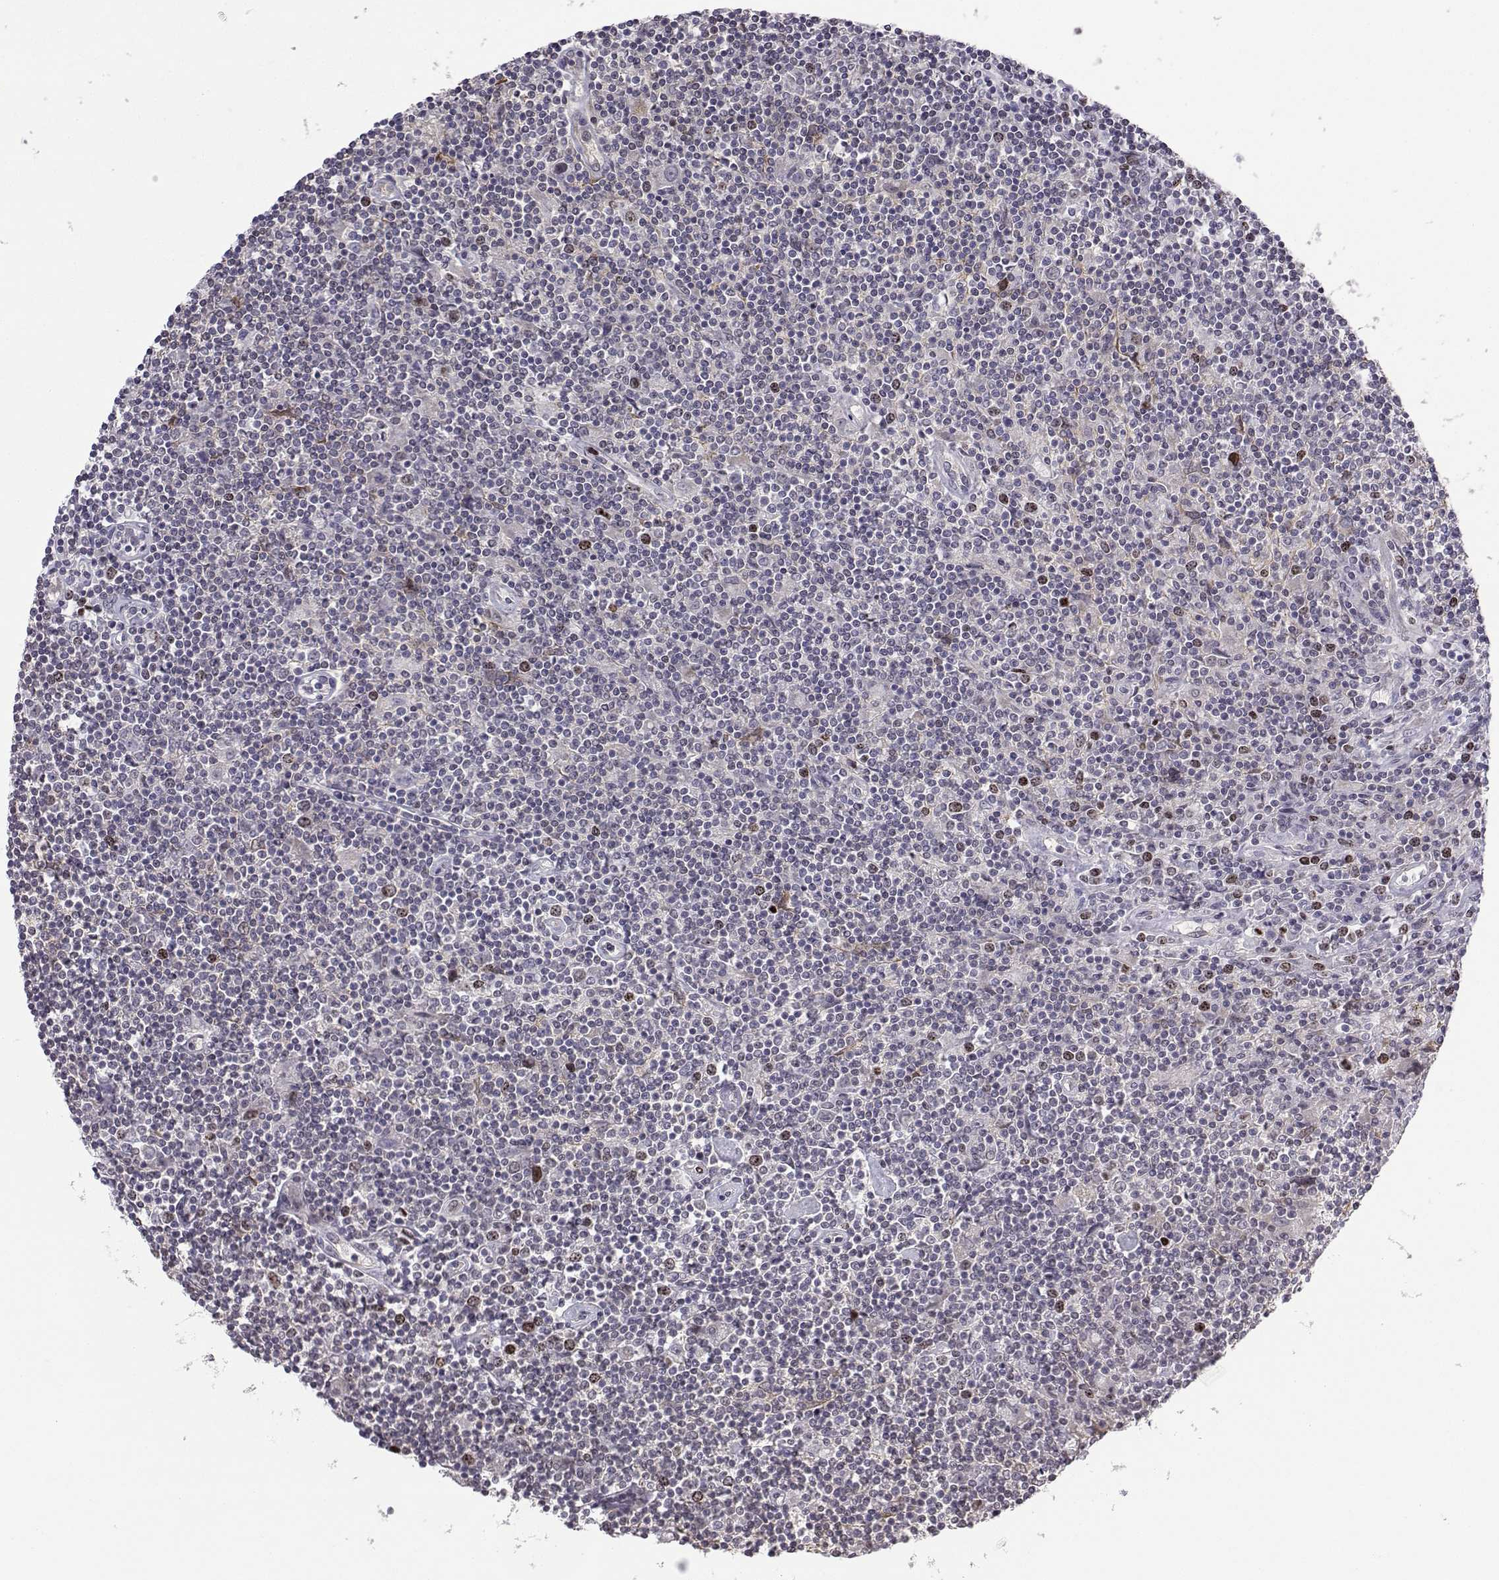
{"staining": {"intensity": "moderate", "quantity": "<25%", "location": "nuclear"}, "tissue": "lymphoma", "cell_type": "Tumor cells", "image_type": "cancer", "snomed": [{"axis": "morphology", "description": "Hodgkin's disease, NOS"}, {"axis": "topography", "description": "Lymph node"}], "caption": "A photomicrograph of lymphoma stained for a protein shows moderate nuclear brown staining in tumor cells.", "gene": "INCENP", "patient": {"sex": "male", "age": 40}}